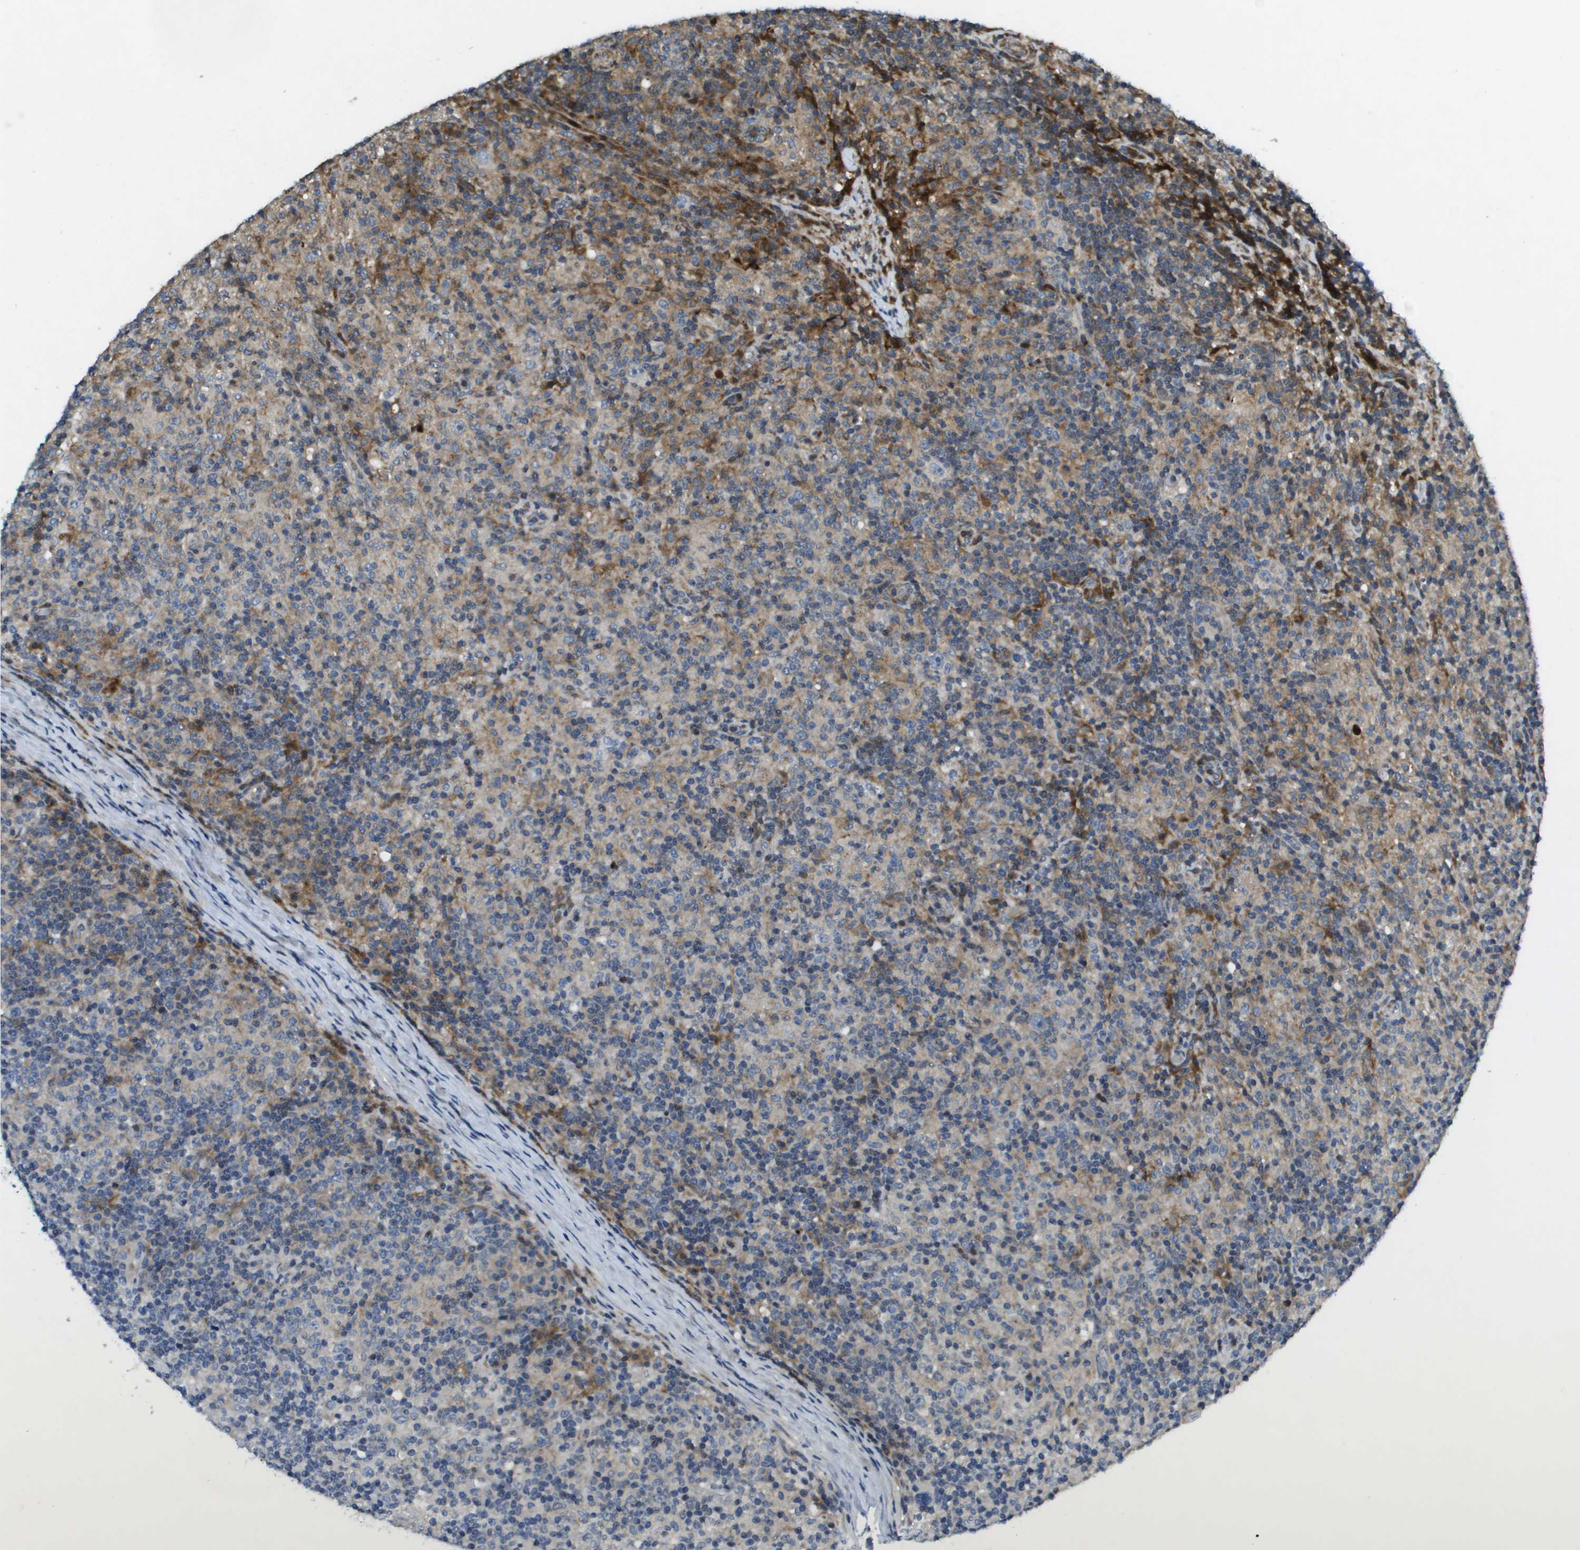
{"staining": {"intensity": "weak", "quantity": "<25%", "location": "nuclear"}, "tissue": "lymphoma", "cell_type": "Tumor cells", "image_type": "cancer", "snomed": [{"axis": "morphology", "description": "Hodgkin's disease, NOS"}, {"axis": "topography", "description": "Lymph node"}], "caption": "Histopathology image shows no protein expression in tumor cells of Hodgkin's disease tissue.", "gene": "SCN4B", "patient": {"sex": "male", "age": 70}}